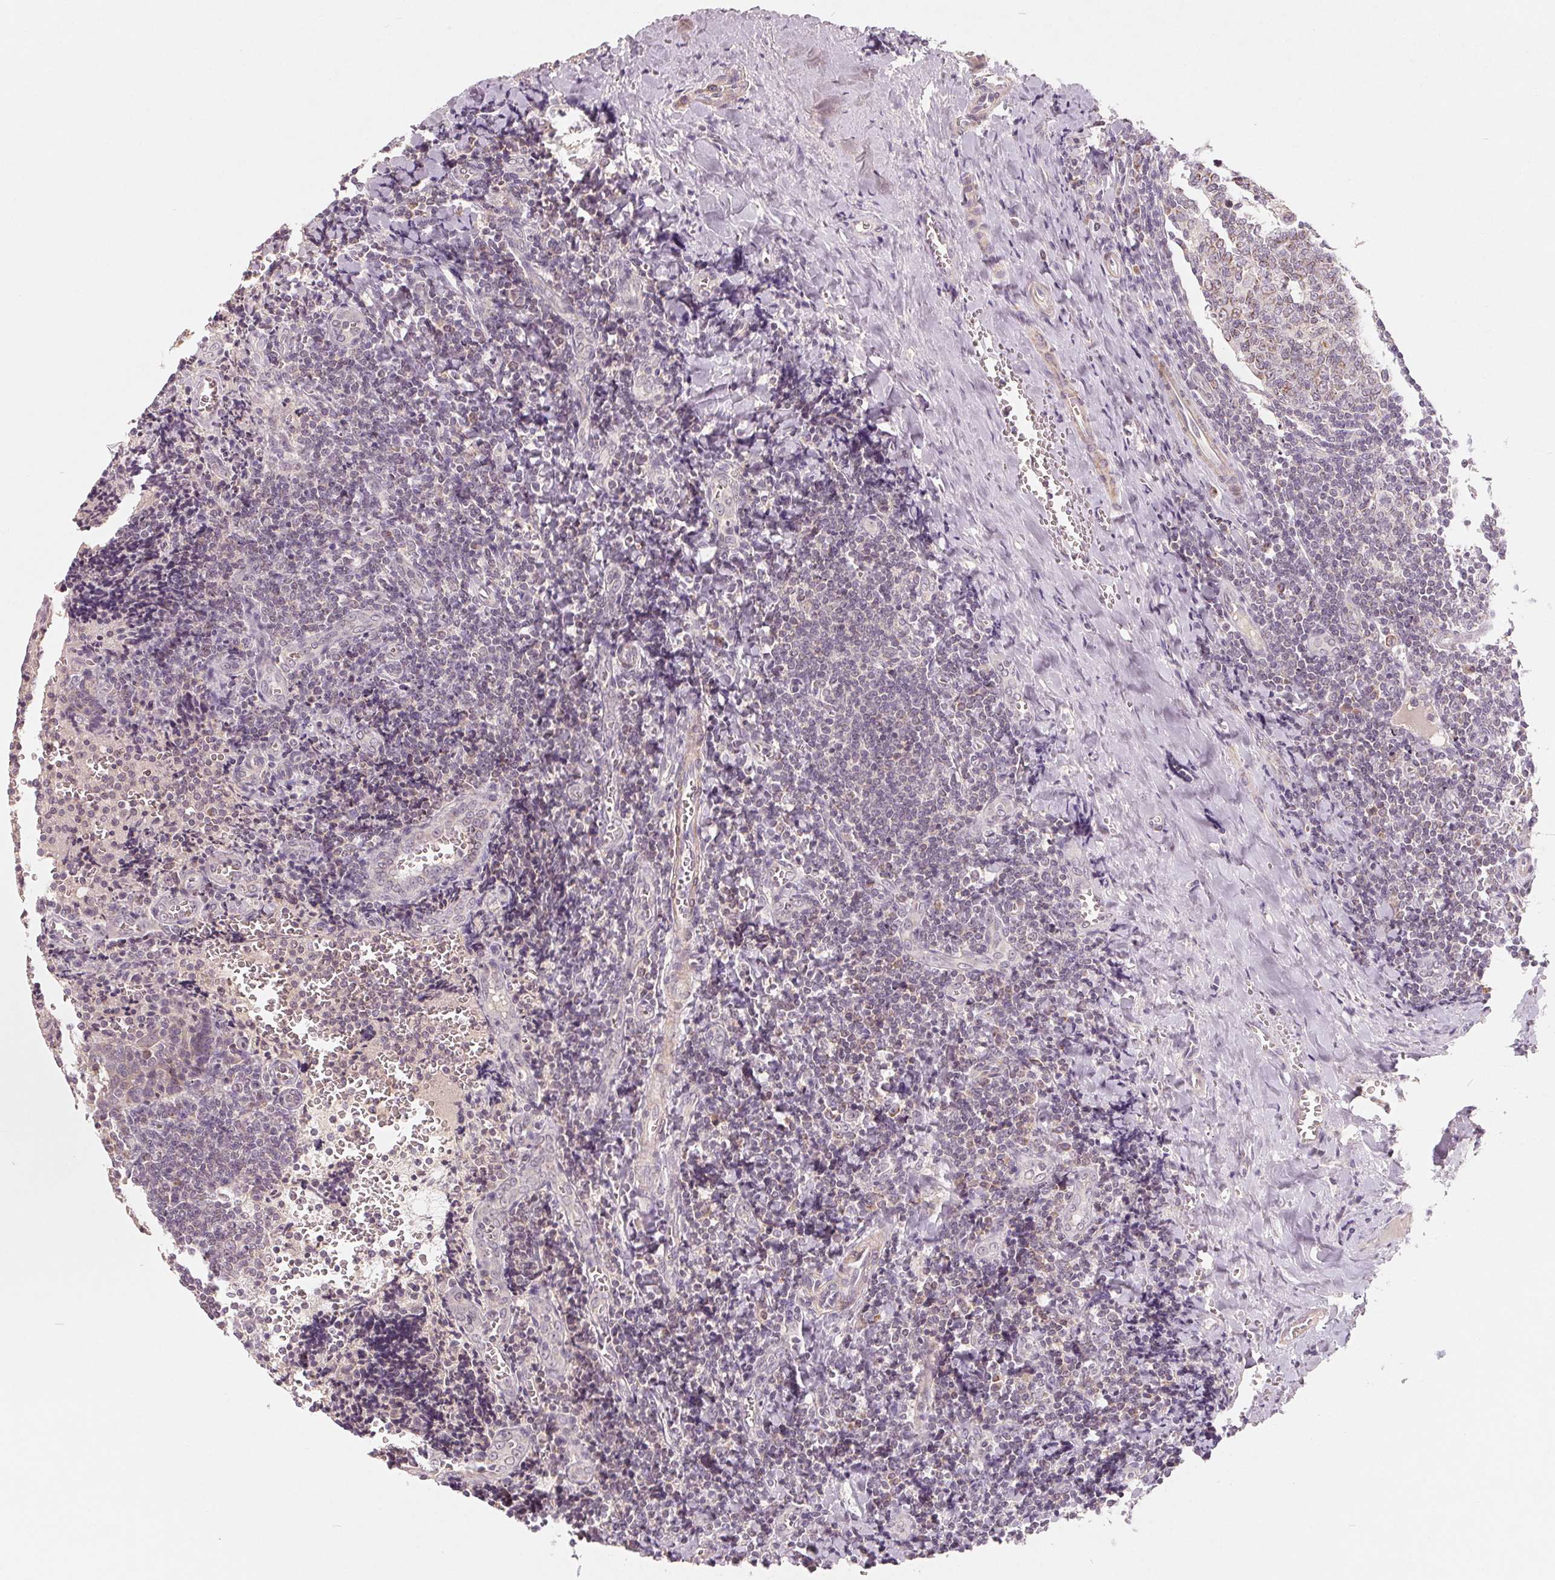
{"staining": {"intensity": "moderate", "quantity": "<25%", "location": "cytoplasmic/membranous,nuclear"}, "tissue": "tonsil", "cell_type": "Germinal center cells", "image_type": "normal", "snomed": [{"axis": "morphology", "description": "Normal tissue, NOS"}, {"axis": "morphology", "description": "Inflammation, NOS"}, {"axis": "topography", "description": "Tonsil"}], "caption": "This is a histology image of IHC staining of normal tonsil, which shows moderate expression in the cytoplasmic/membranous,nuclear of germinal center cells.", "gene": "GHITM", "patient": {"sex": "female", "age": 31}}